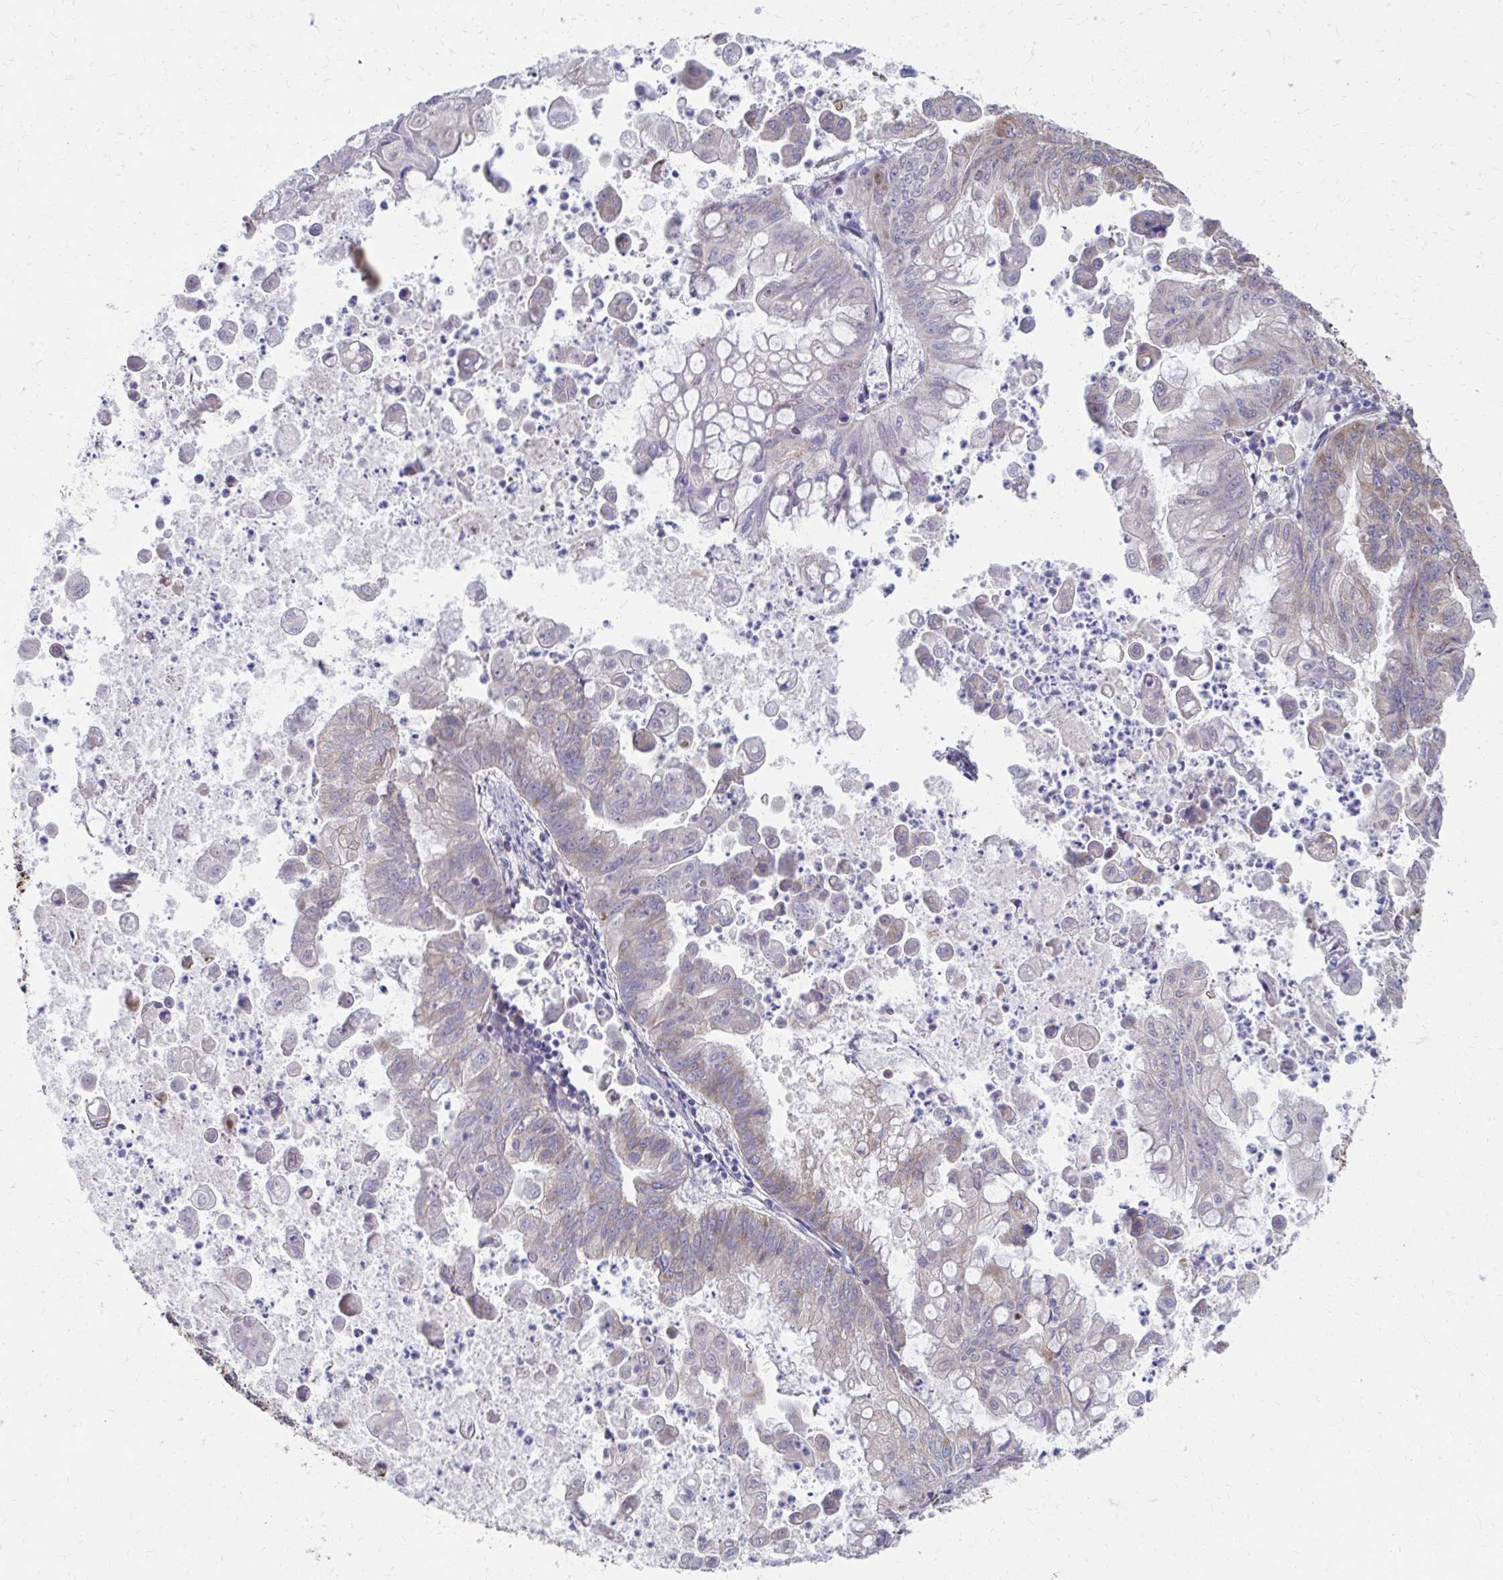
{"staining": {"intensity": "moderate", "quantity": "<25%", "location": "cytoplasmic/membranous"}, "tissue": "stomach cancer", "cell_type": "Tumor cells", "image_type": "cancer", "snomed": [{"axis": "morphology", "description": "Adenocarcinoma, NOS"}, {"axis": "topography", "description": "Stomach, upper"}], "caption": "Protein staining of stomach cancer tissue demonstrates moderate cytoplasmic/membranous expression in approximately <25% of tumor cells. The staining was performed using DAB (3,3'-diaminobenzidine), with brown indicating positive protein expression. Nuclei are stained blue with hematoxylin.", "gene": "ZNF778", "patient": {"sex": "male", "age": 80}}